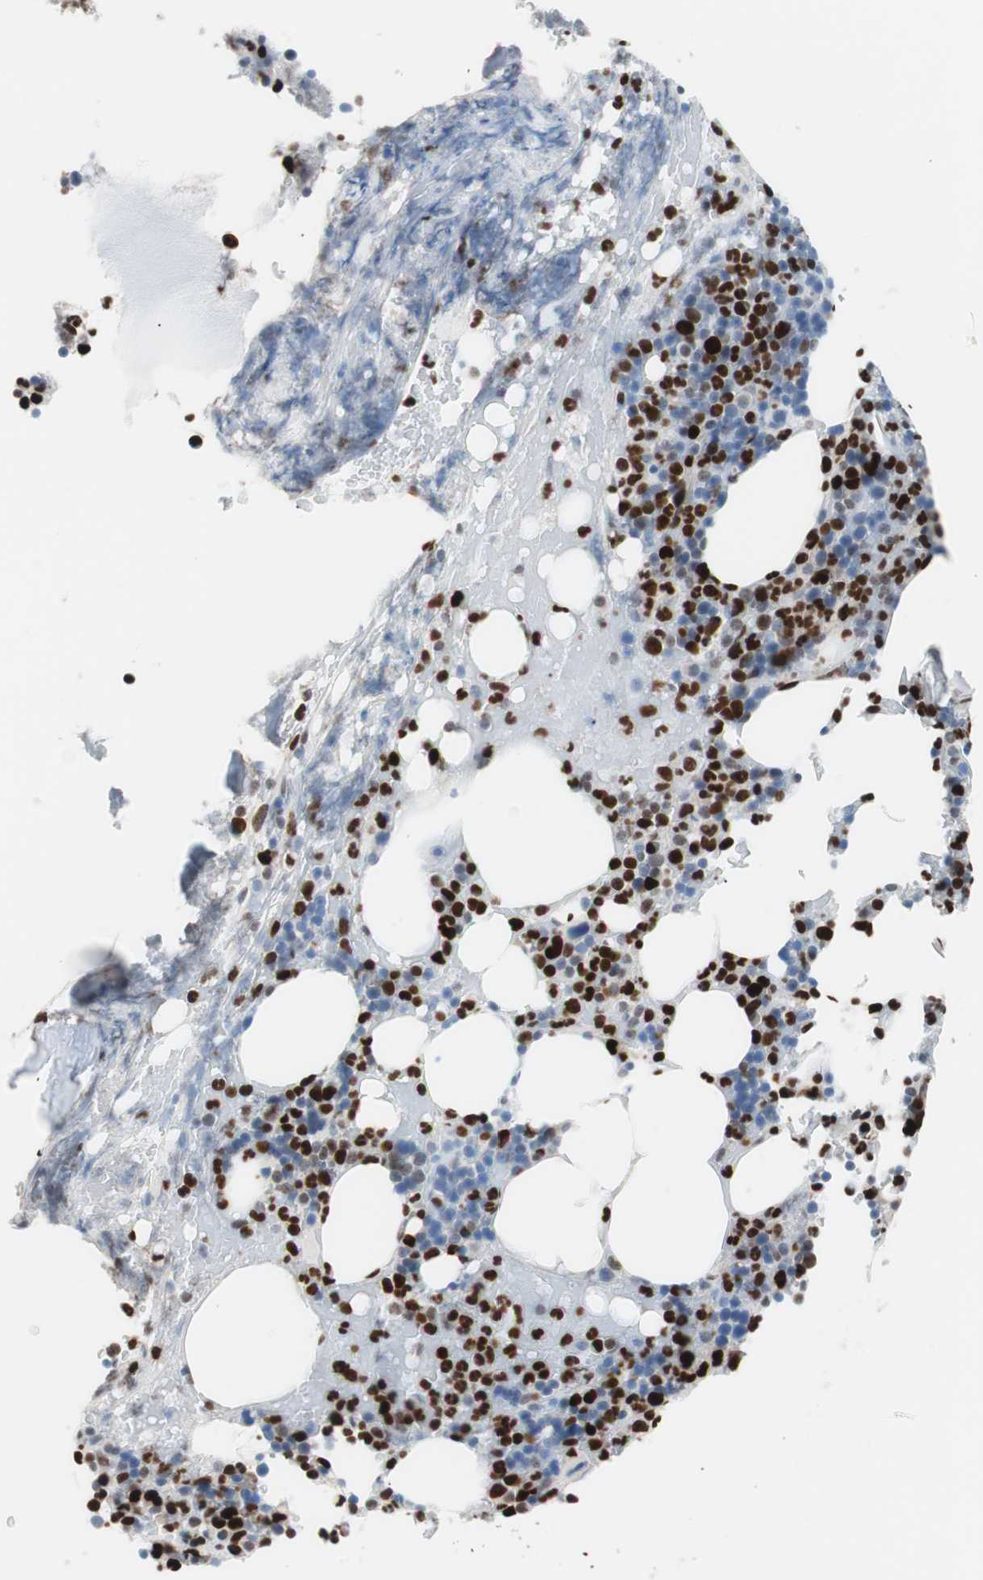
{"staining": {"intensity": "strong", "quantity": ">75%", "location": "nuclear"}, "tissue": "bone marrow", "cell_type": "Hematopoietic cells", "image_type": "normal", "snomed": [{"axis": "morphology", "description": "Normal tissue, NOS"}, {"axis": "topography", "description": "Bone marrow"}], "caption": "Protein expression analysis of benign bone marrow reveals strong nuclear positivity in about >75% of hematopoietic cells. The staining was performed using DAB (3,3'-diaminobenzidine) to visualize the protein expression in brown, while the nuclei were stained in blue with hematoxylin (Magnification: 20x).", "gene": "CEBPB", "patient": {"sex": "female", "age": 66}}